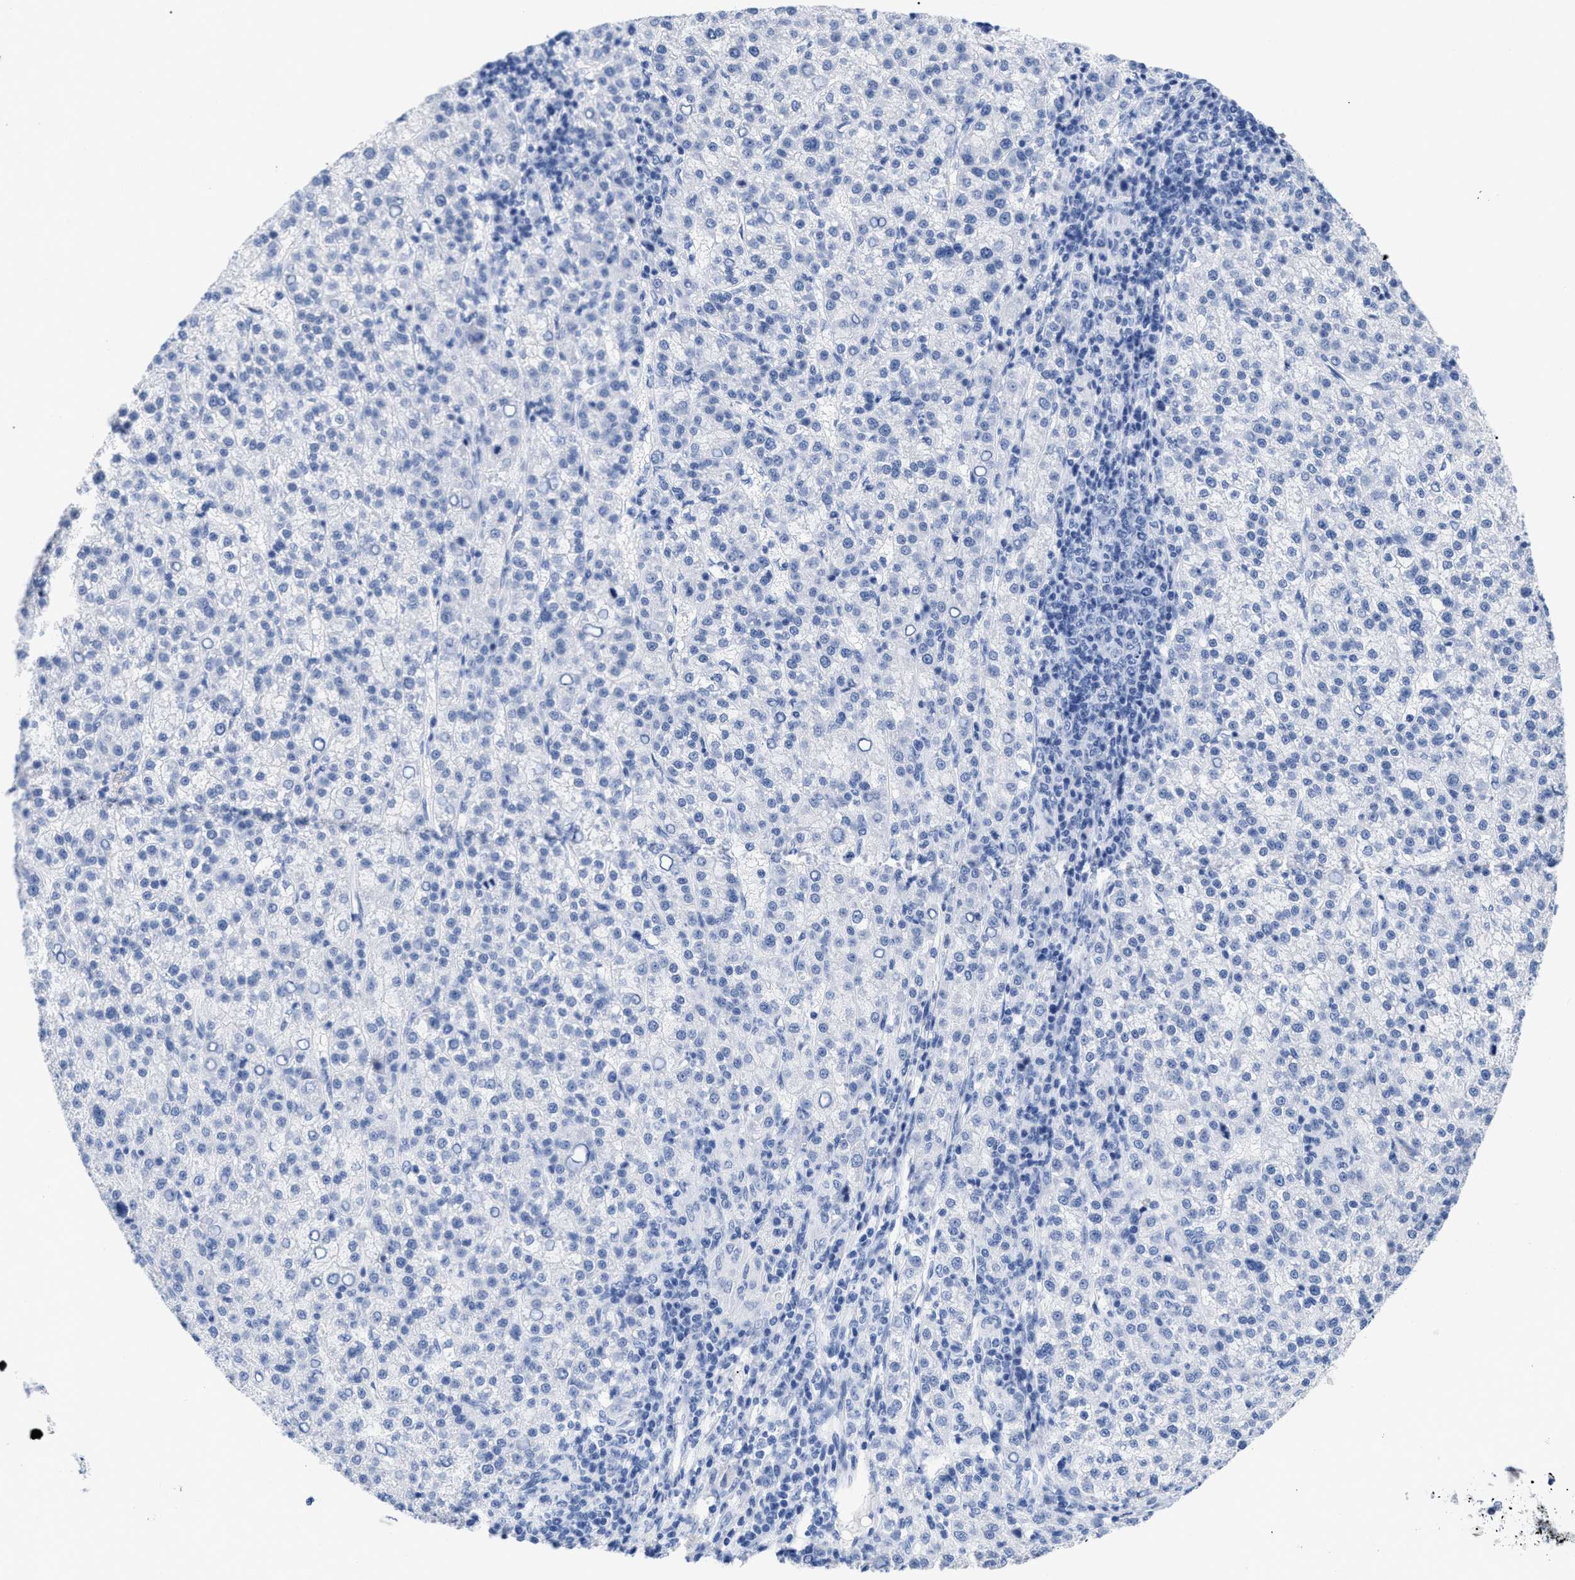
{"staining": {"intensity": "negative", "quantity": "none", "location": "none"}, "tissue": "liver cancer", "cell_type": "Tumor cells", "image_type": "cancer", "snomed": [{"axis": "morphology", "description": "Carcinoma, Hepatocellular, NOS"}, {"axis": "topography", "description": "Liver"}], "caption": "Immunohistochemistry micrograph of neoplastic tissue: human hepatocellular carcinoma (liver) stained with DAB exhibits no significant protein expression in tumor cells.", "gene": "DUSP26", "patient": {"sex": "female", "age": 58}}